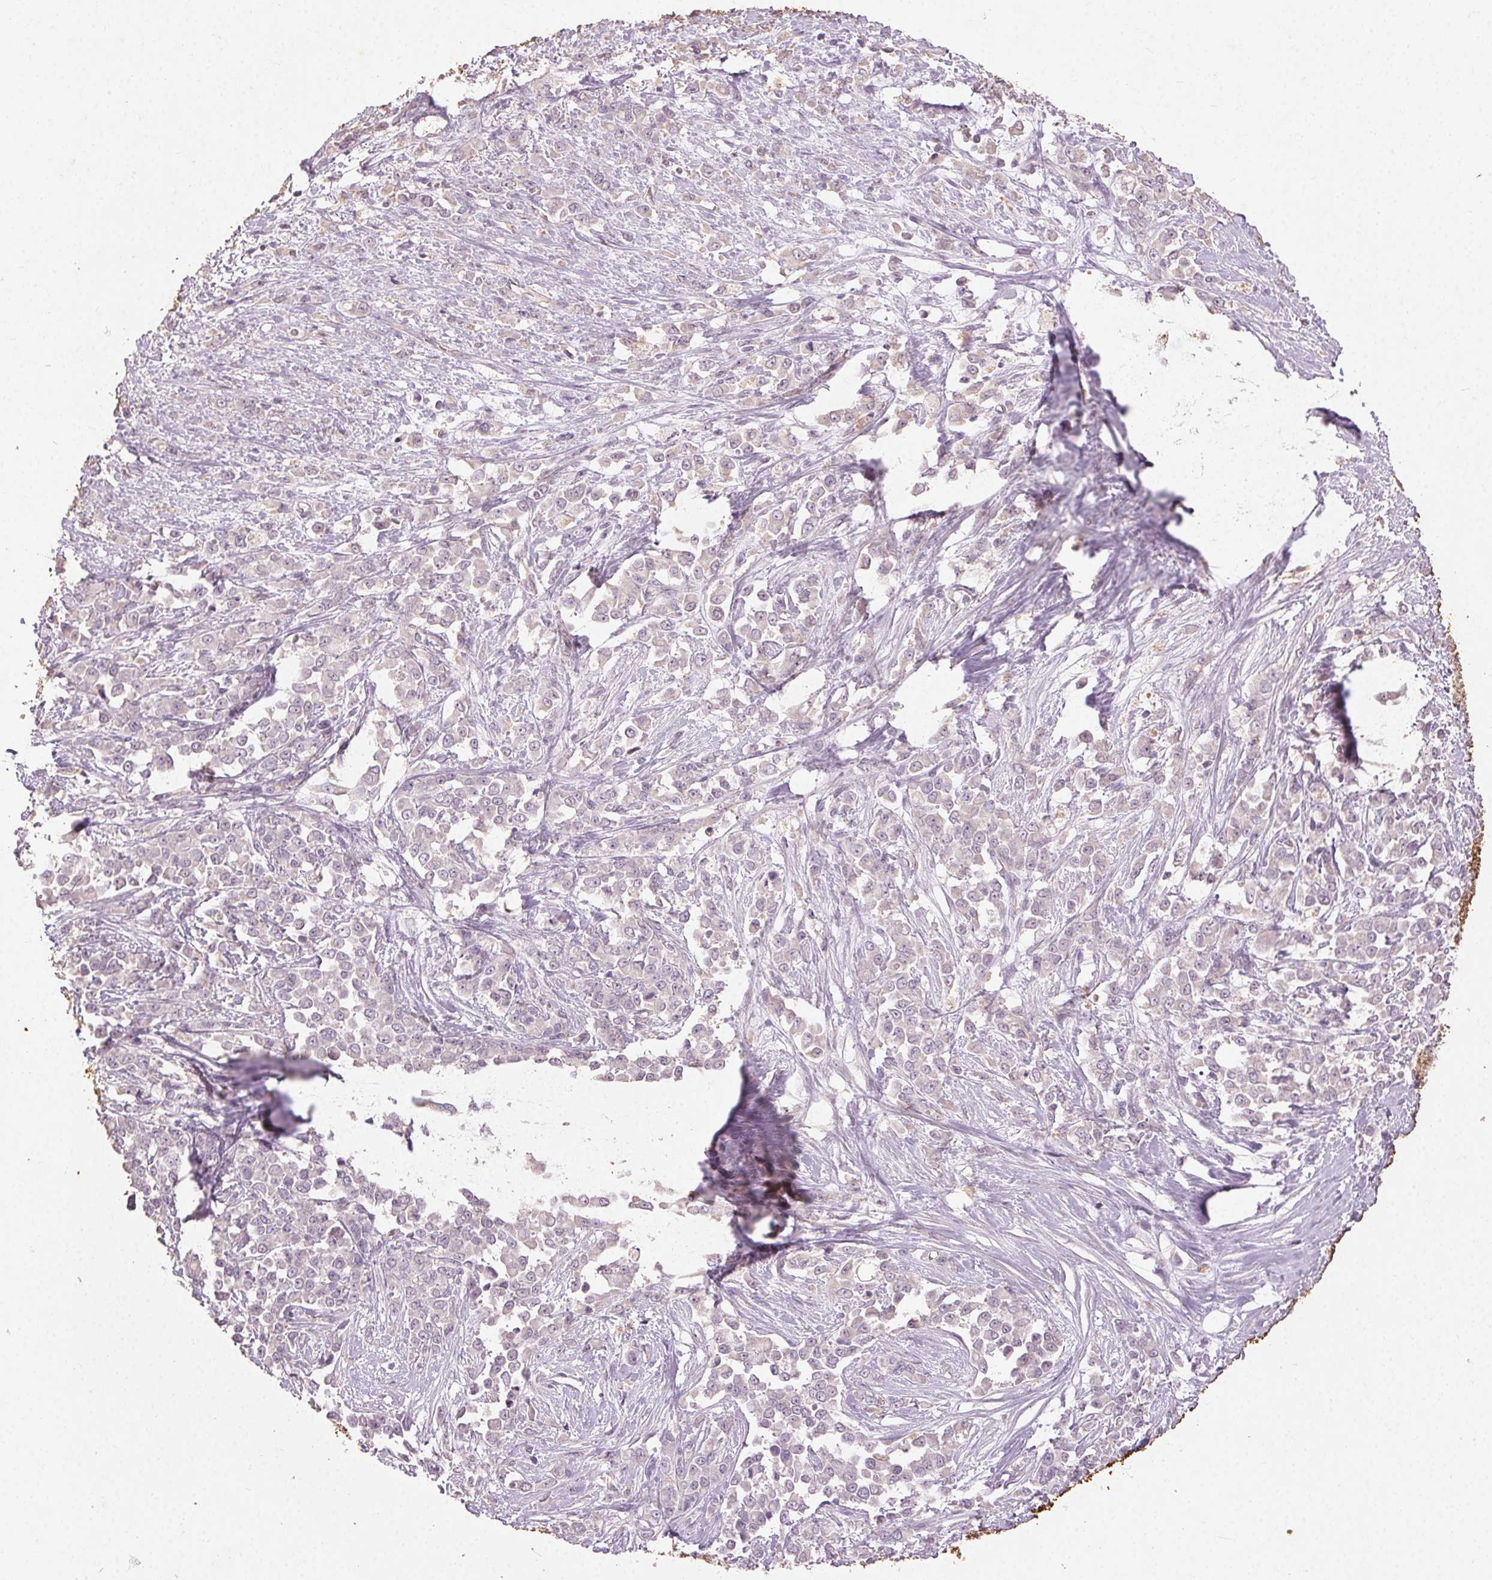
{"staining": {"intensity": "negative", "quantity": "none", "location": "none"}, "tissue": "stomach cancer", "cell_type": "Tumor cells", "image_type": "cancer", "snomed": [{"axis": "morphology", "description": "Adenocarcinoma, NOS"}, {"axis": "topography", "description": "Stomach"}], "caption": "DAB immunohistochemical staining of stomach cancer (adenocarcinoma) shows no significant positivity in tumor cells. (DAB (3,3'-diaminobenzidine) IHC visualized using brightfield microscopy, high magnification).", "gene": "CLTRN", "patient": {"sex": "female", "age": 76}}